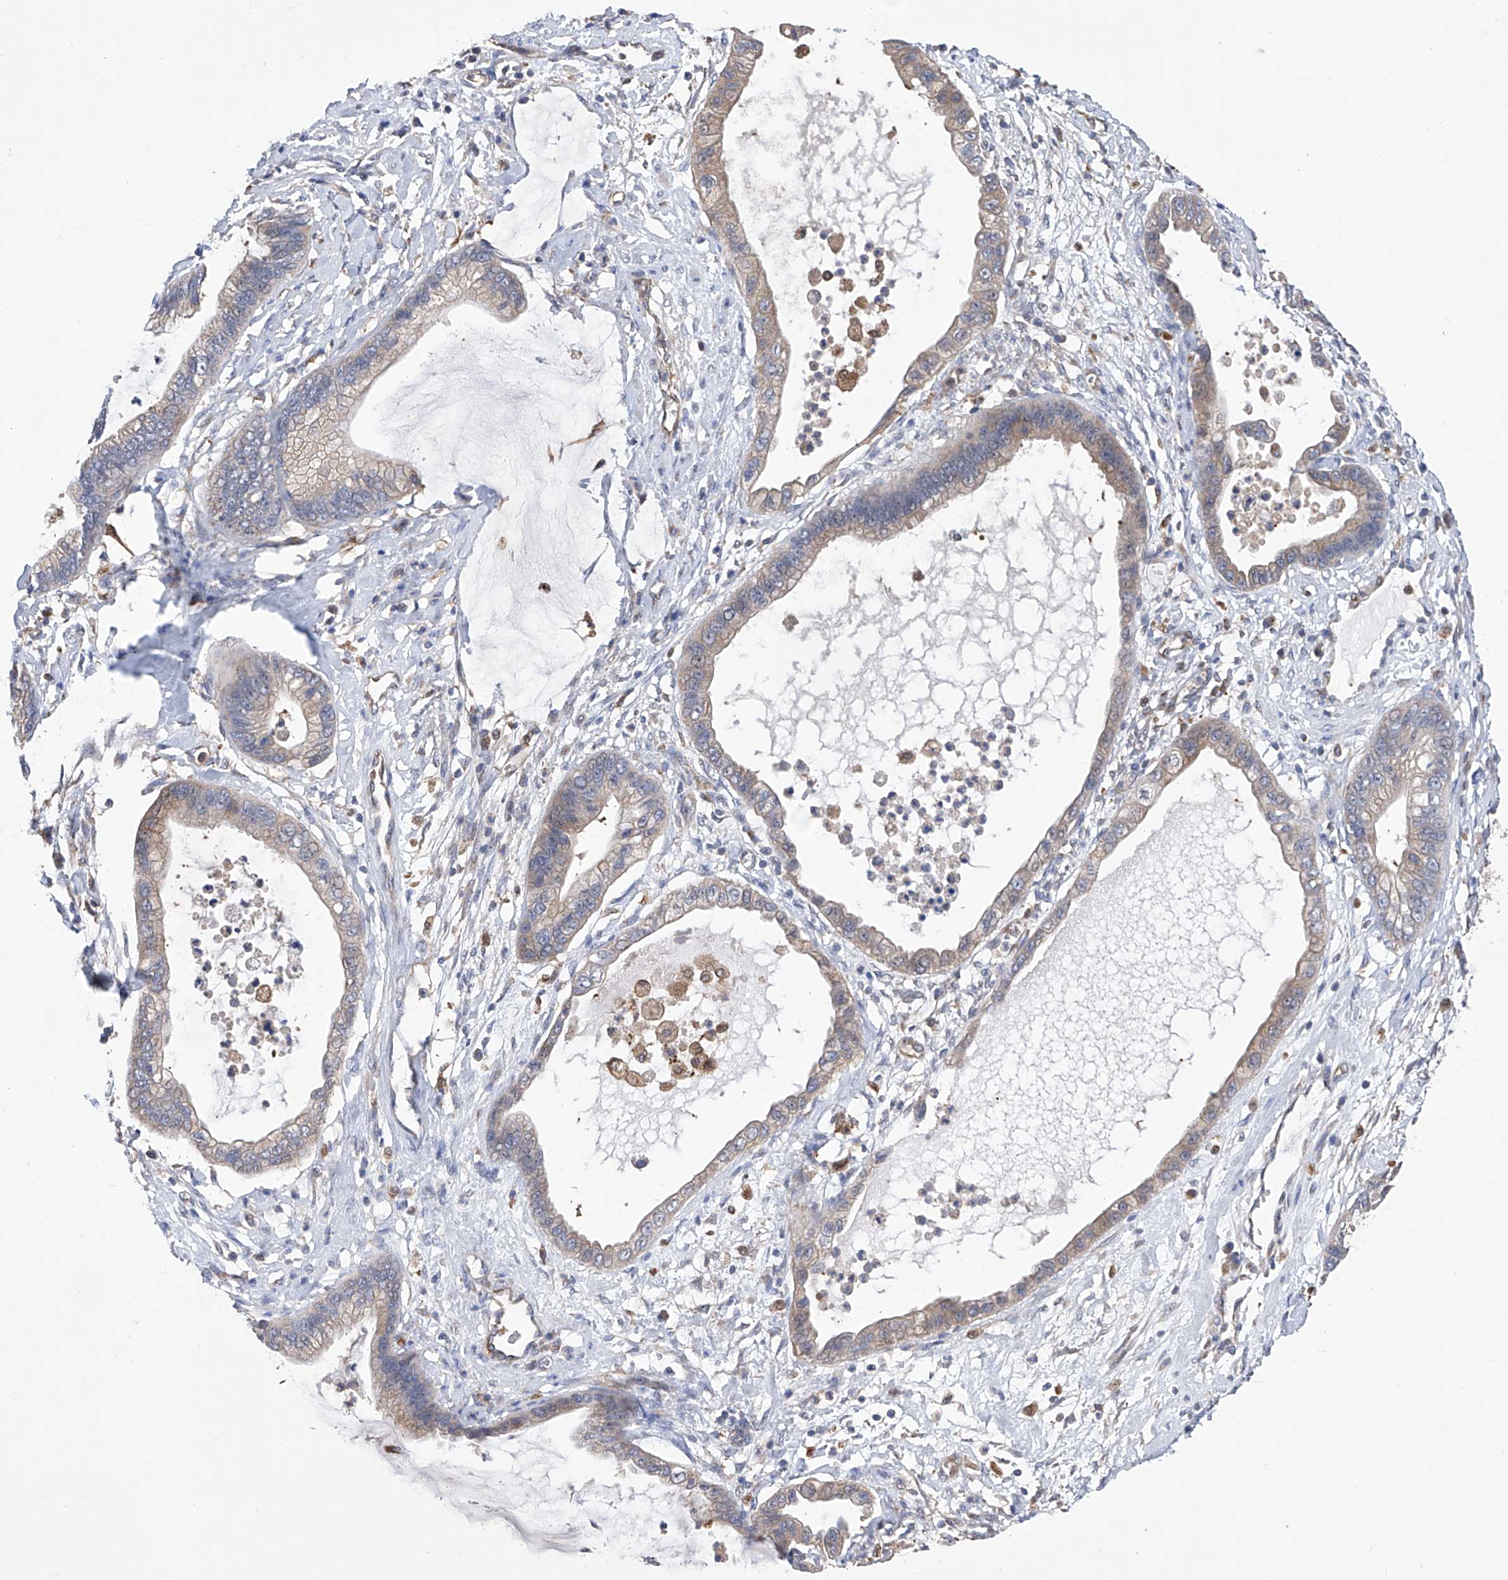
{"staining": {"intensity": "weak", "quantity": "25%-75%", "location": "cytoplasmic/membranous"}, "tissue": "cervical cancer", "cell_type": "Tumor cells", "image_type": "cancer", "snomed": [{"axis": "morphology", "description": "Adenocarcinoma, NOS"}, {"axis": "topography", "description": "Cervix"}], "caption": "Human cervical cancer (adenocarcinoma) stained with a brown dye shows weak cytoplasmic/membranous positive expression in approximately 25%-75% of tumor cells.", "gene": "SPATA20", "patient": {"sex": "female", "age": 44}}